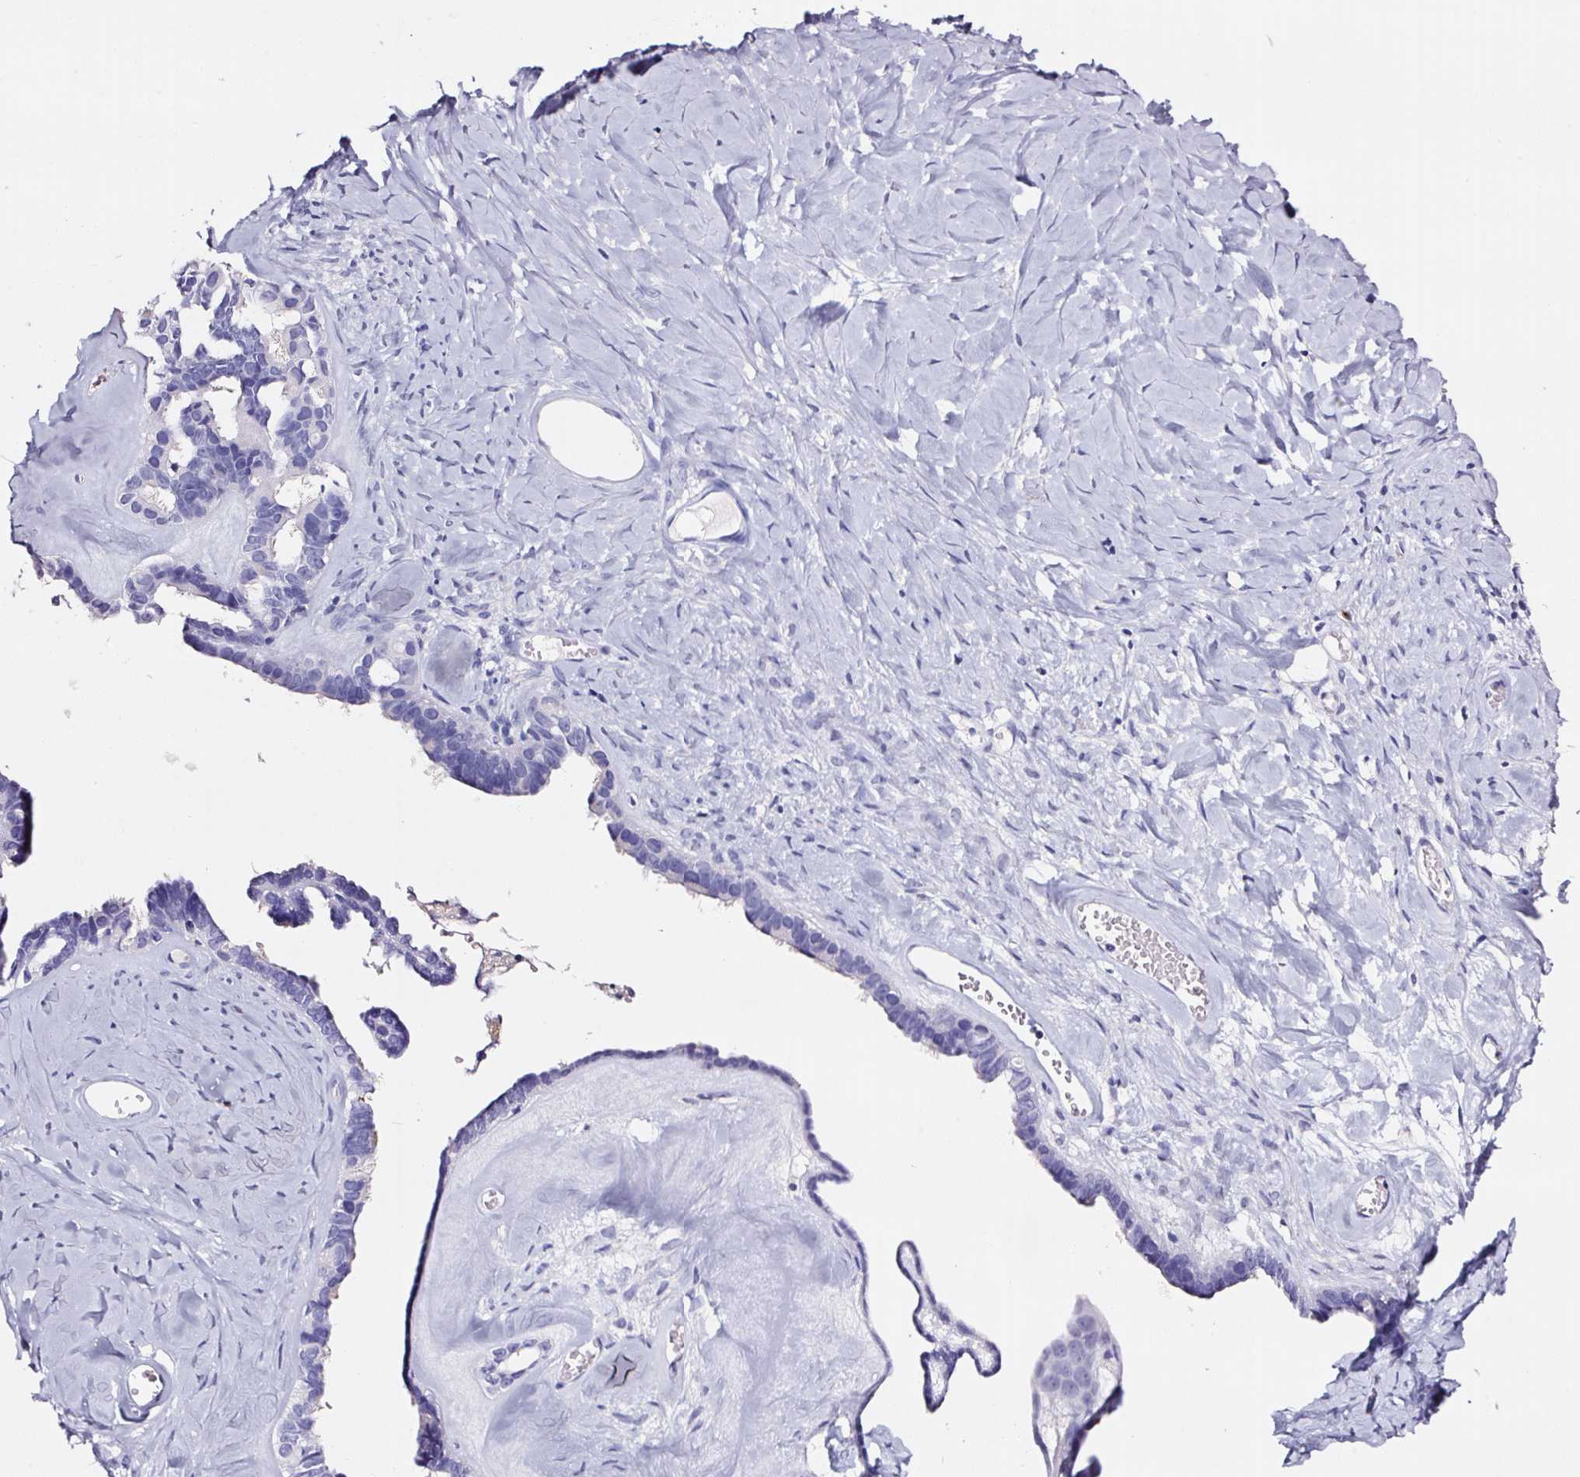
{"staining": {"intensity": "negative", "quantity": "none", "location": "none"}, "tissue": "ovarian cancer", "cell_type": "Tumor cells", "image_type": "cancer", "snomed": [{"axis": "morphology", "description": "Cystadenocarcinoma, serous, NOS"}, {"axis": "topography", "description": "Ovary"}], "caption": "Tumor cells are negative for brown protein staining in ovarian cancer.", "gene": "CYB561A3", "patient": {"sex": "female", "age": 69}}